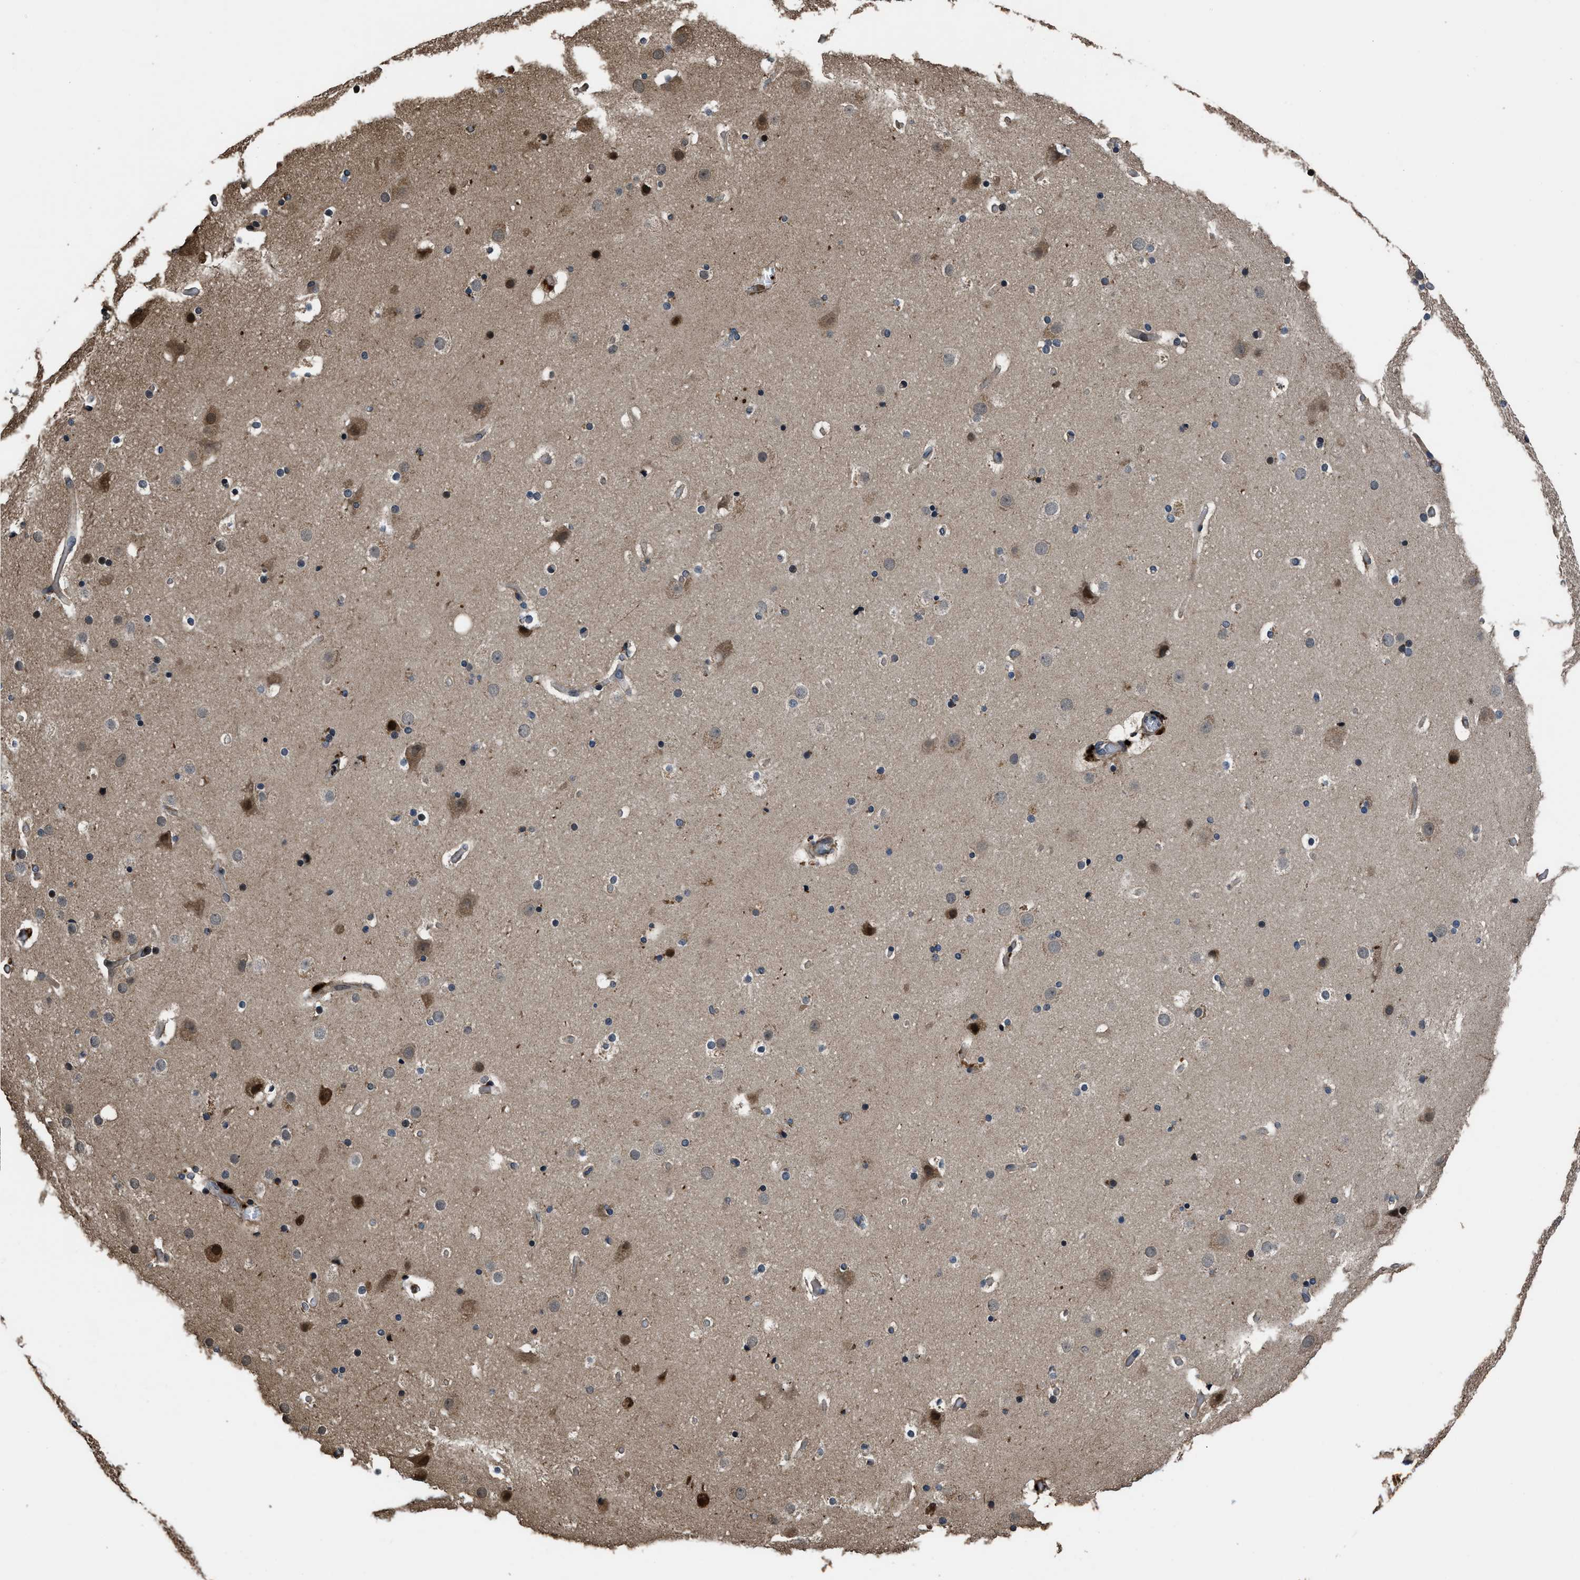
{"staining": {"intensity": "weak", "quantity": ">75%", "location": "cytoplasmic/membranous"}, "tissue": "cerebral cortex", "cell_type": "Endothelial cells", "image_type": "normal", "snomed": [{"axis": "morphology", "description": "Normal tissue, NOS"}, {"axis": "topography", "description": "Cerebral cortex"}], "caption": "Immunohistochemistry staining of unremarkable cerebral cortex, which displays low levels of weak cytoplasmic/membranous staining in approximately >75% of endothelial cells indicating weak cytoplasmic/membranous protein positivity. The staining was performed using DAB (brown) for protein detection and nuclei were counterstained in hematoxylin (blue).", "gene": "CTBS", "patient": {"sex": "male", "age": 57}}